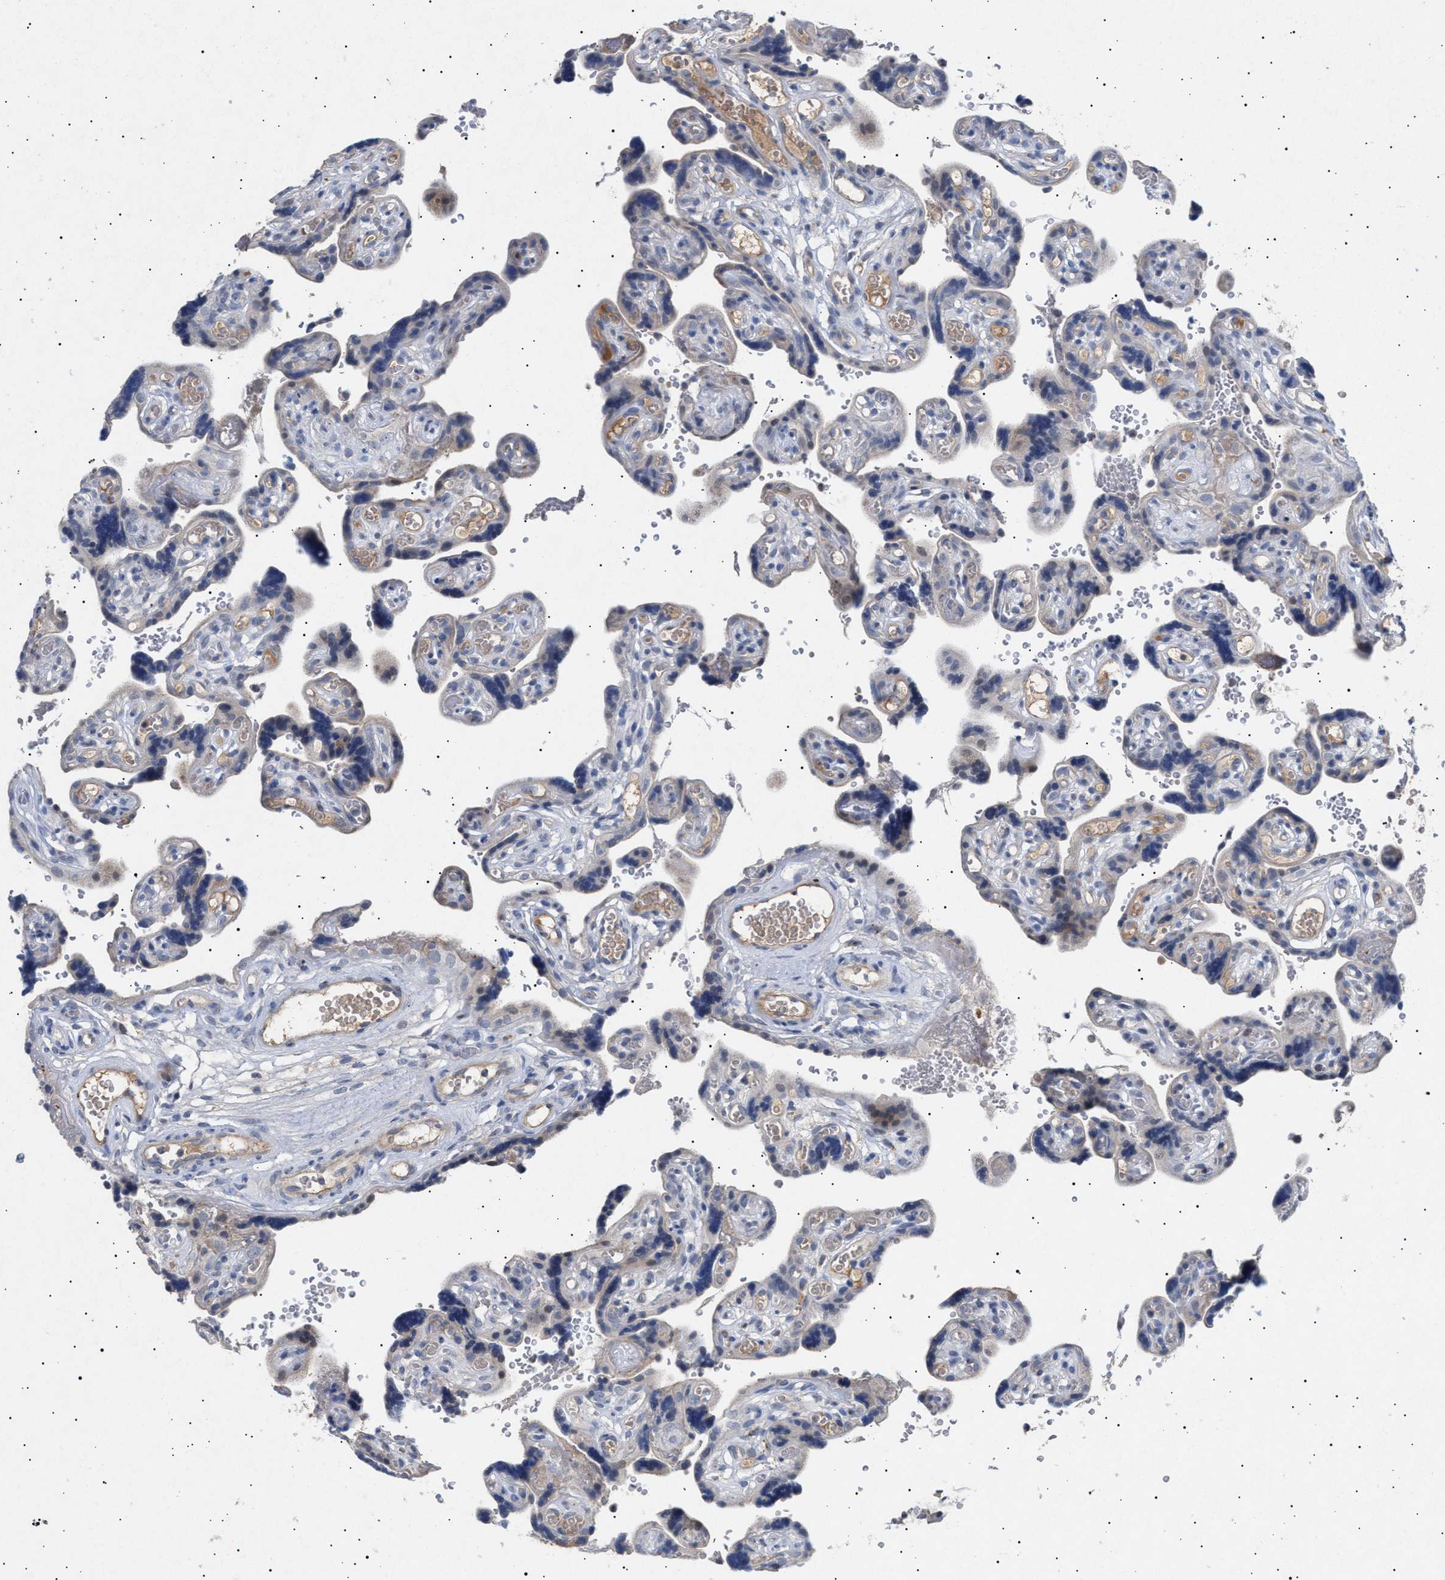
{"staining": {"intensity": "negative", "quantity": "none", "location": "none"}, "tissue": "placenta", "cell_type": "Trophoblastic cells", "image_type": "normal", "snomed": [{"axis": "morphology", "description": "Normal tissue, NOS"}, {"axis": "topography", "description": "Placenta"}], "caption": "Protein analysis of unremarkable placenta demonstrates no significant positivity in trophoblastic cells.", "gene": "SIRT5", "patient": {"sex": "female", "age": 30}}